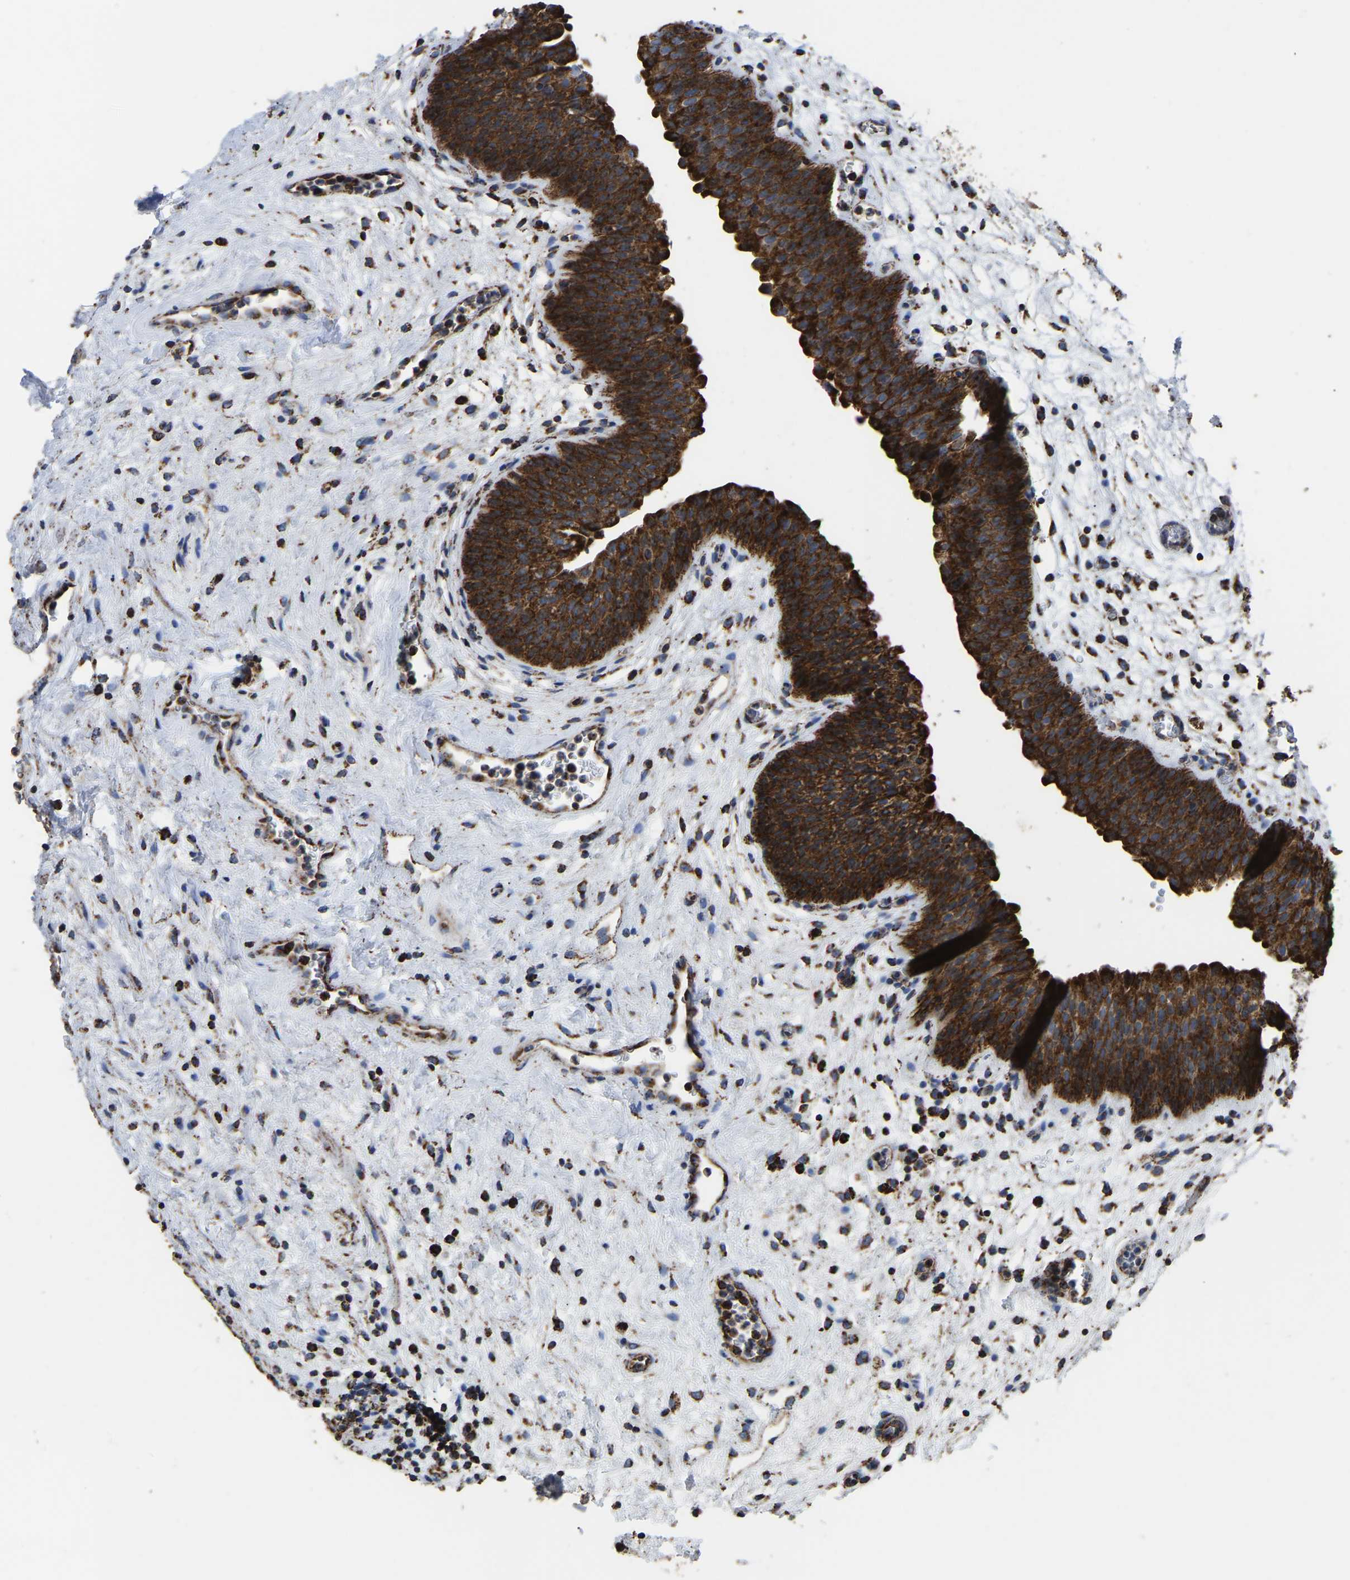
{"staining": {"intensity": "strong", "quantity": ">75%", "location": "cytoplasmic/membranous"}, "tissue": "urinary bladder", "cell_type": "Urothelial cells", "image_type": "normal", "snomed": [{"axis": "morphology", "description": "Normal tissue, NOS"}, {"axis": "topography", "description": "Urinary bladder"}], "caption": "Protein staining of benign urinary bladder shows strong cytoplasmic/membranous expression in about >75% of urothelial cells.", "gene": "ETFA", "patient": {"sex": "male", "age": 37}}